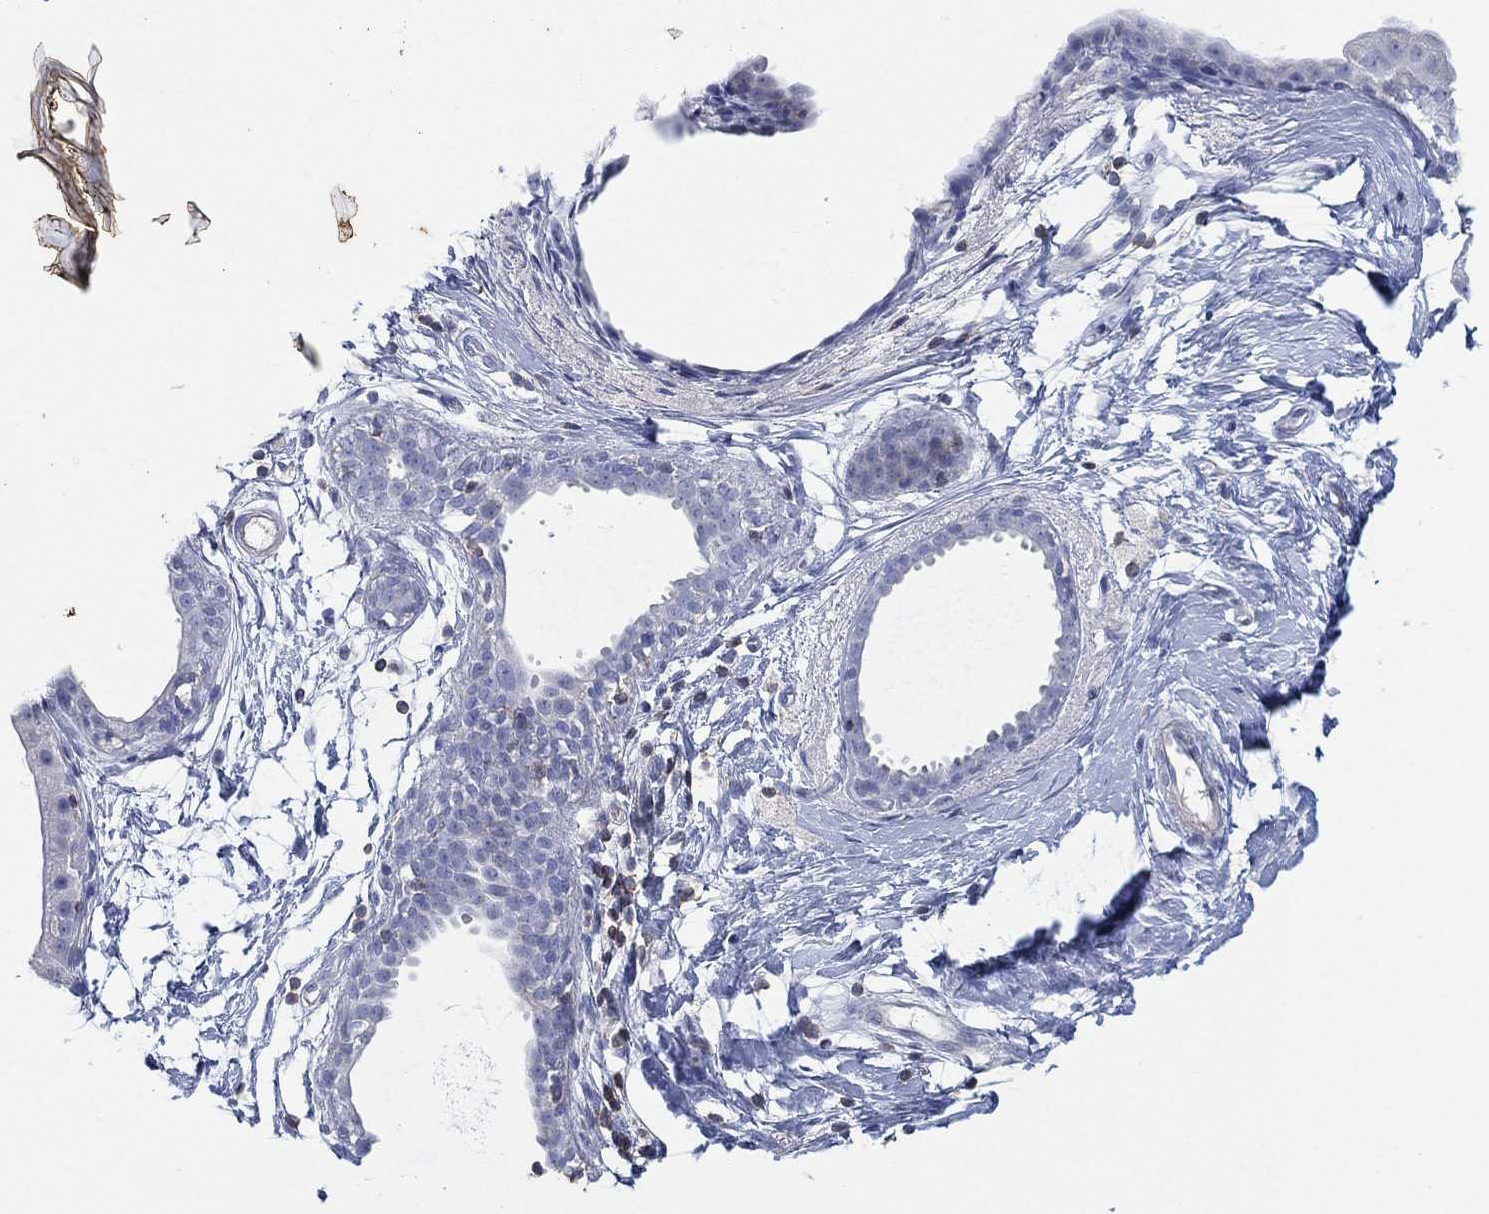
{"staining": {"intensity": "negative", "quantity": "none", "location": "none"}, "tissue": "breast", "cell_type": "Adipocytes", "image_type": "normal", "snomed": [{"axis": "morphology", "description": "Normal tissue, NOS"}, {"axis": "topography", "description": "Breast"}], "caption": "This is an IHC photomicrograph of unremarkable breast. There is no staining in adipocytes.", "gene": "SEPTIN1", "patient": {"sex": "female", "age": 37}}